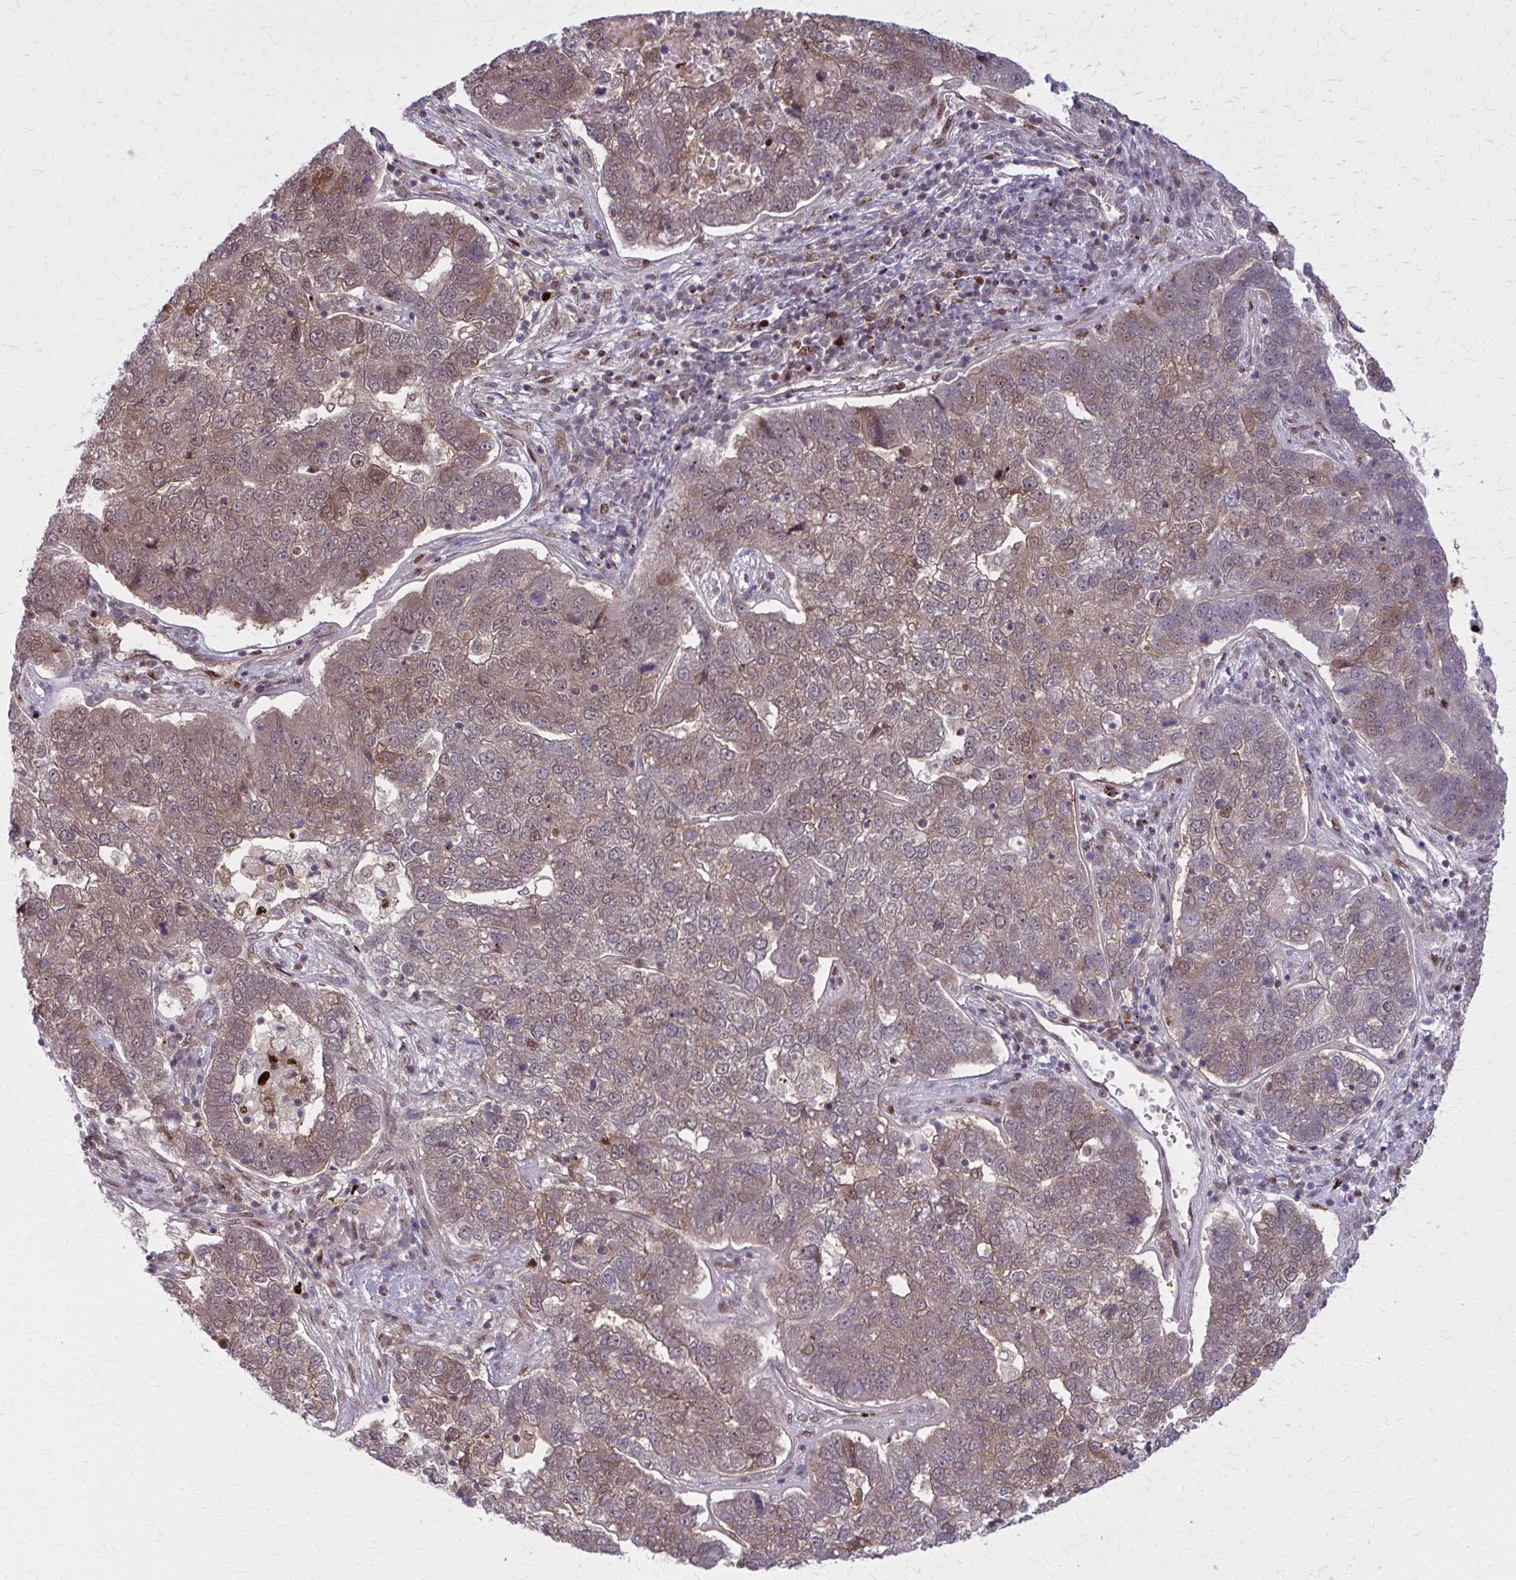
{"staining": {"intensity": "moderate", "quantity": "25%-75%", "location": "cytoplasmic/membranous,nuclear"}, "tissue": "pancreatic cancer", "cell_type": "Tumor cells", "image_type": "cancer", "snomed": [{"axis": "morphology", "description": "Adenocarcinoma, NOS"}, {"axis": "topography", "description": "Pancreas"}], "caption": "The histopathology image exhibits staining of pancreatic cancer, revealing moderate cytoplasmic/membranous and nuclear protein expression (brown color) within tumor cells.", "gene": "ZNF559", "patient": {"sex": "female", "age": 61}}